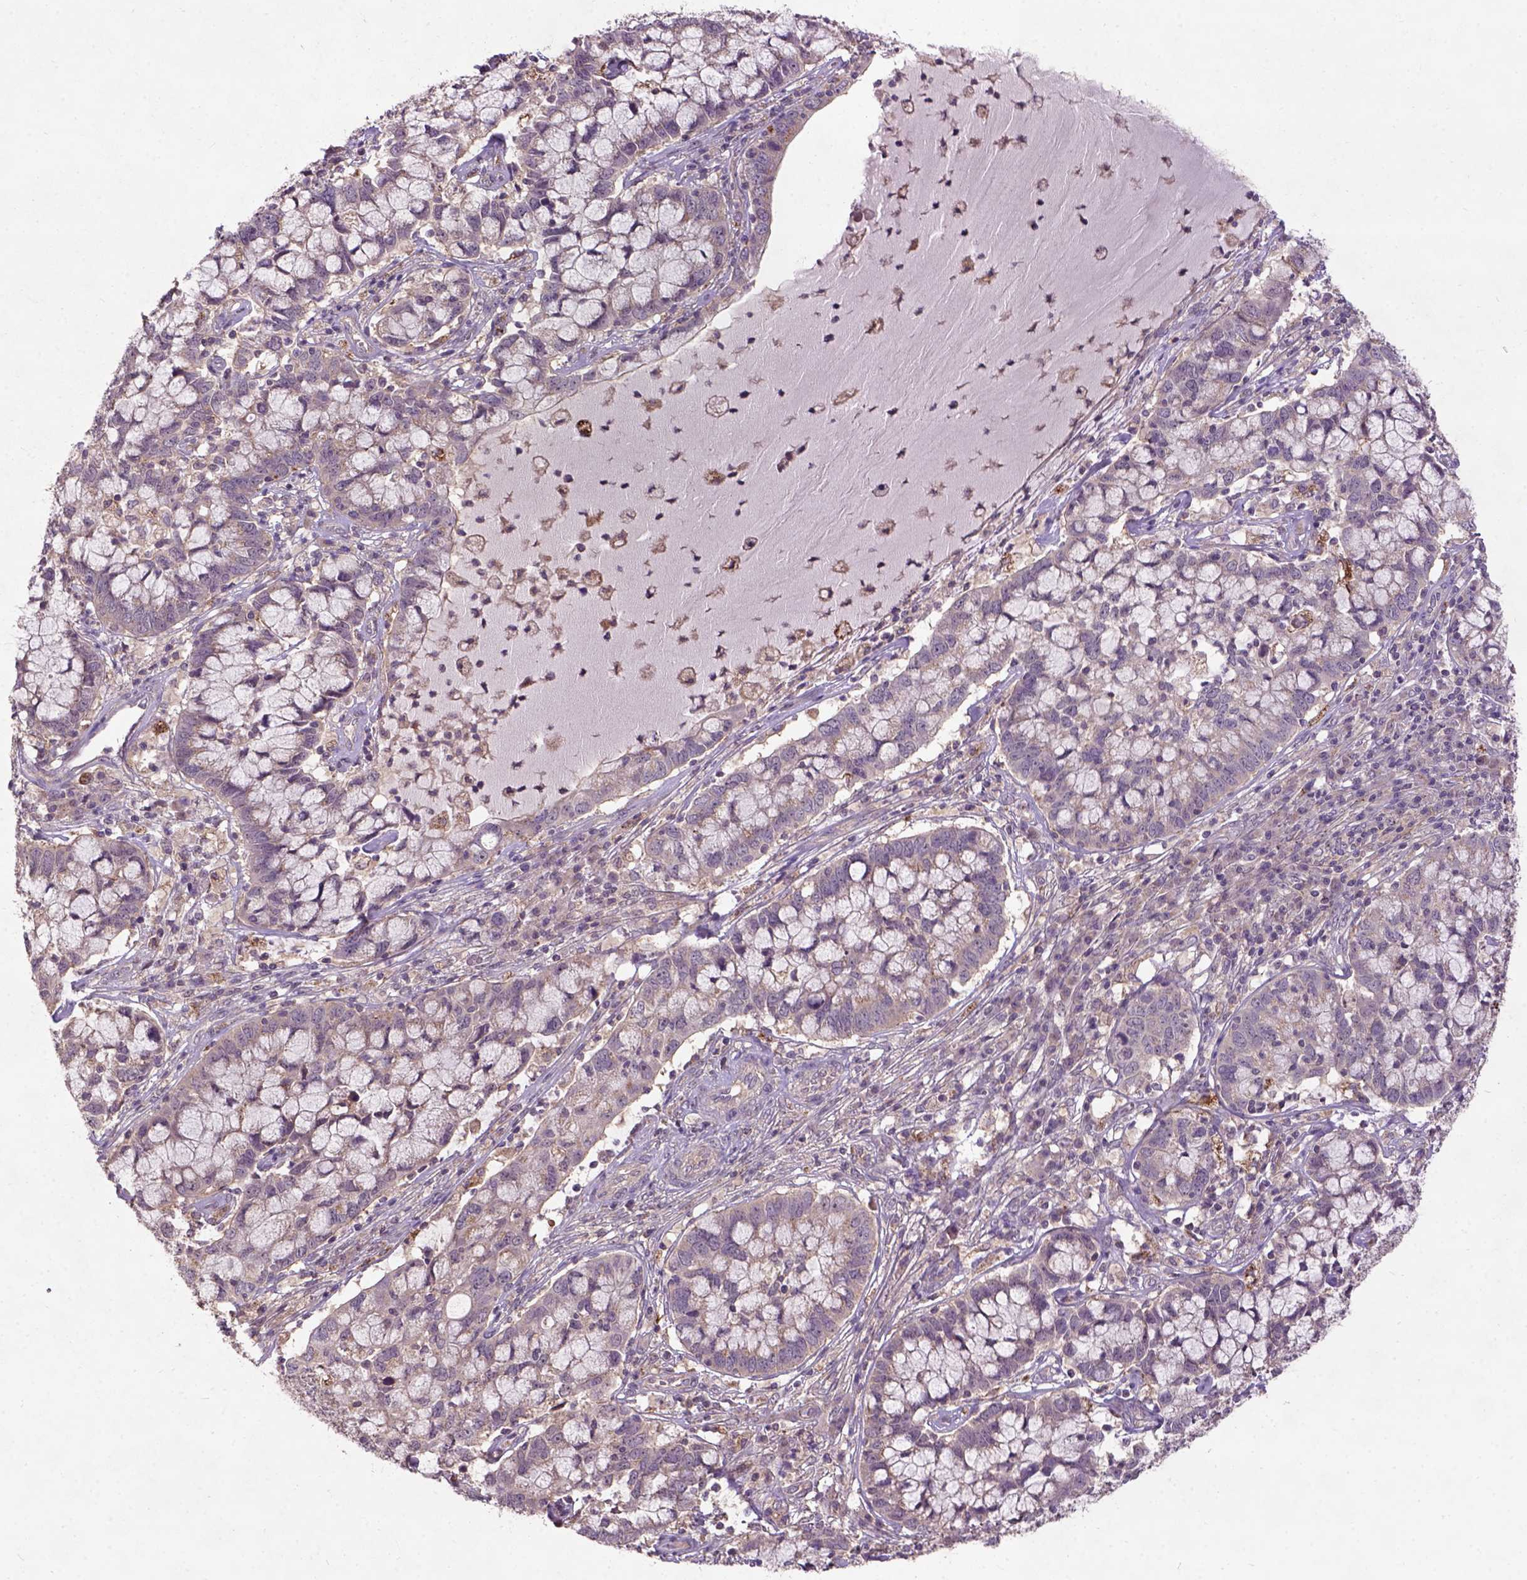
{"staining": {"intensity": "weak", "quantity": ">75%", "location": "cytoplasmic/membranous"}, "tissue": "cervical cancer", "cell_type": "Tumor cells", "image_type": "cancer", "snomed": [{"axis": "morphology", "description": "Adenocarcinoma, NOS"}, {"axis": "topography", "description": "Cervix"}], "caption": "A micrograph of human cervical cancer stained for a protein reveals weak cytoplasmic/membranous brown staining in tumor cells. (Brightfield microscopy of DAB IHC at high magnification).", "gene": "KBTBD8", "patient": {"sex": "female", "age": 40}}